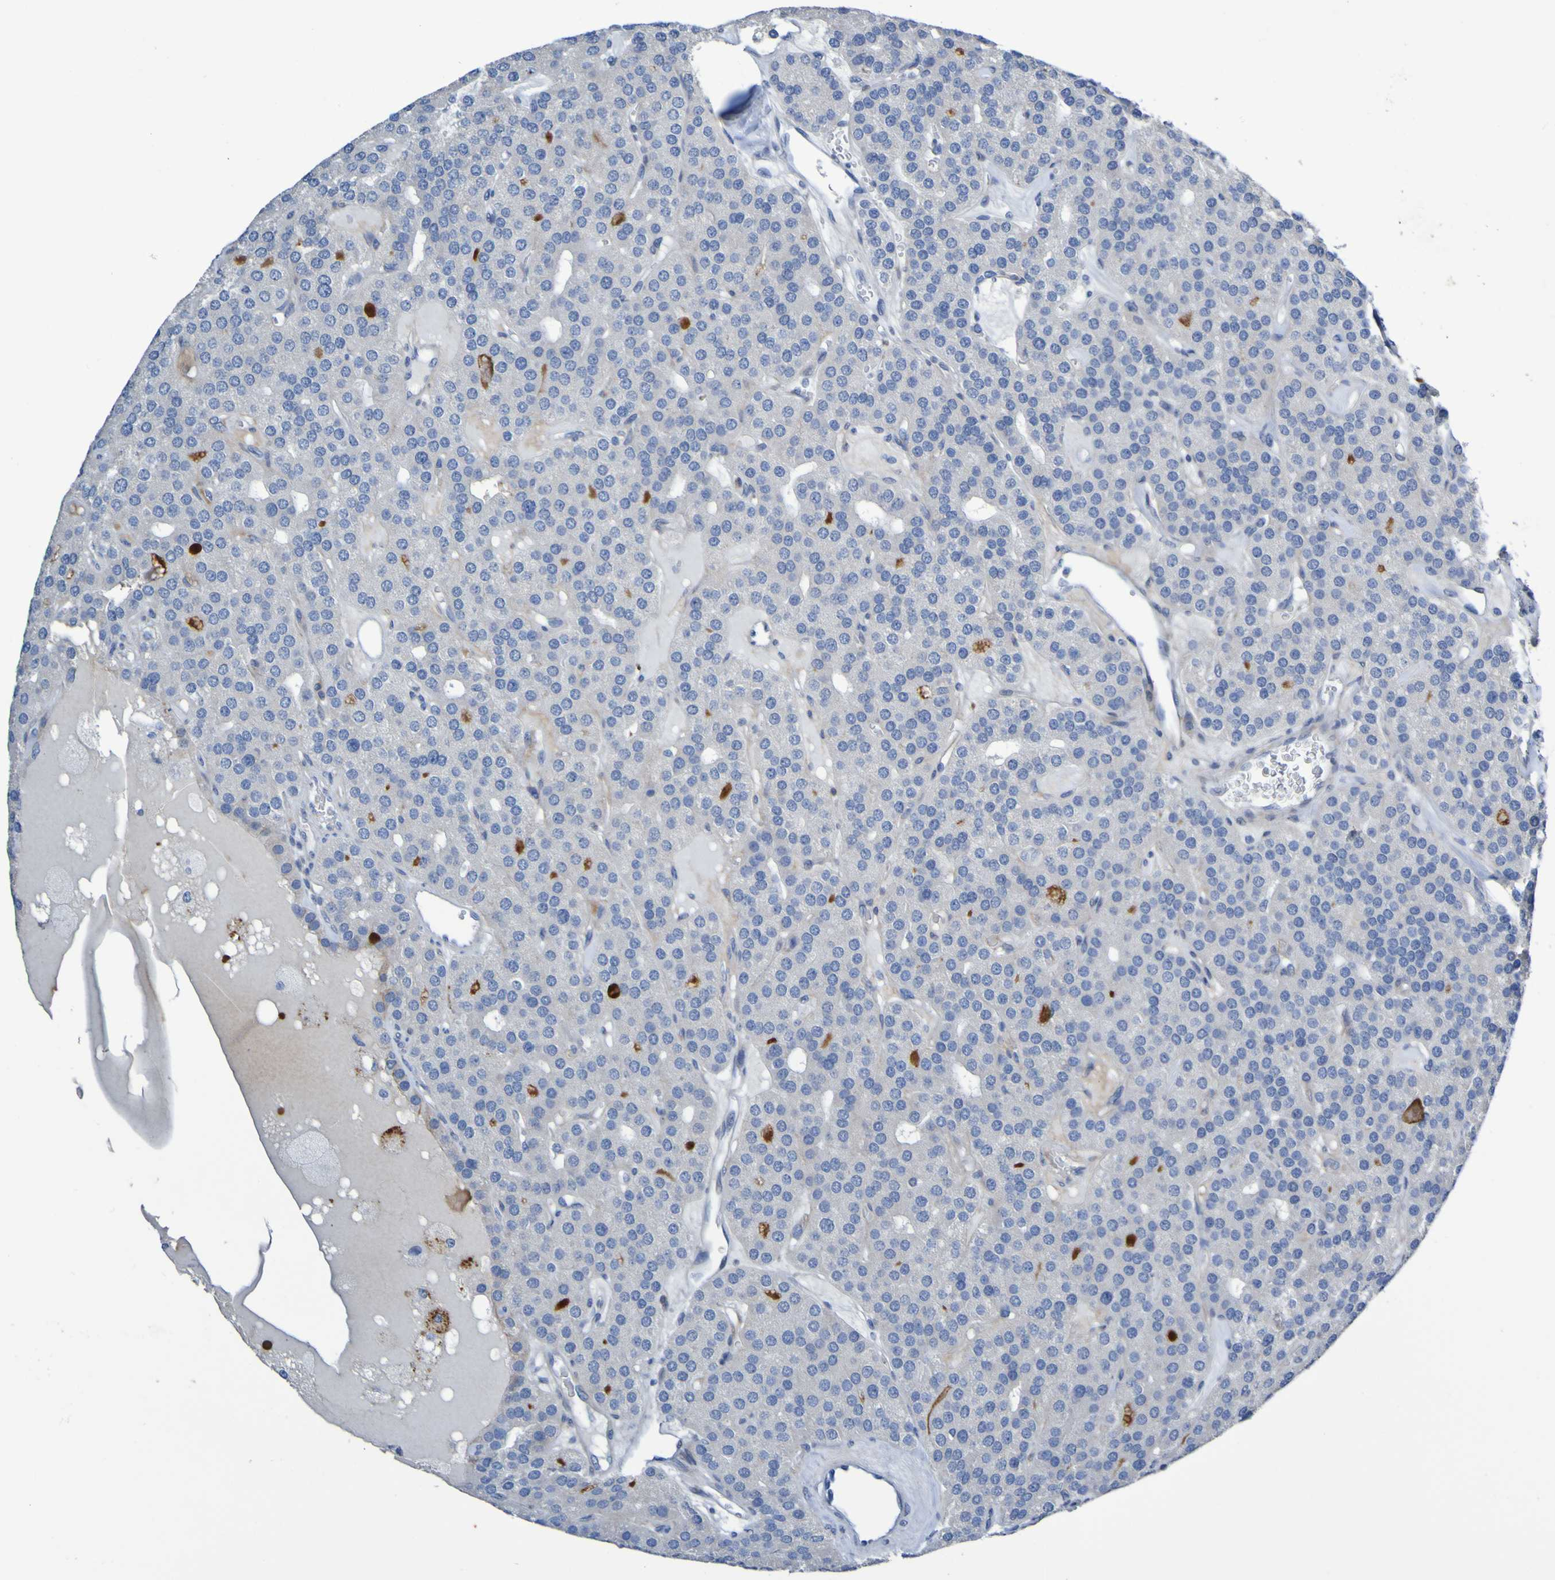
{"staining": {"intensity": "negative", "quantity": "none", "location": "none"}, "tissue": "parathyroid gland", "cell_type": "Glandular cells", "image_type": "normal", "snomed": [{"axis": "morphology", "description": "Normal tissue, NOS"}, {"axis": "morphology", "description": "Adenoma, NOS"}, {"axis": "topography", "description": "Parathyroid gland"}], "caption": "A histopathology image of human parathyroid gland is negative for staining in glandular cells. The staining was performed using DAB (3,3'-diaminobenzidine) to visualize the protein expression in brown, while the nuclei were stained in blue with hematoxylin (Magnification: 20x).", "gene": "C11orf24", "patient": {"sex": "female", "age": 86}}